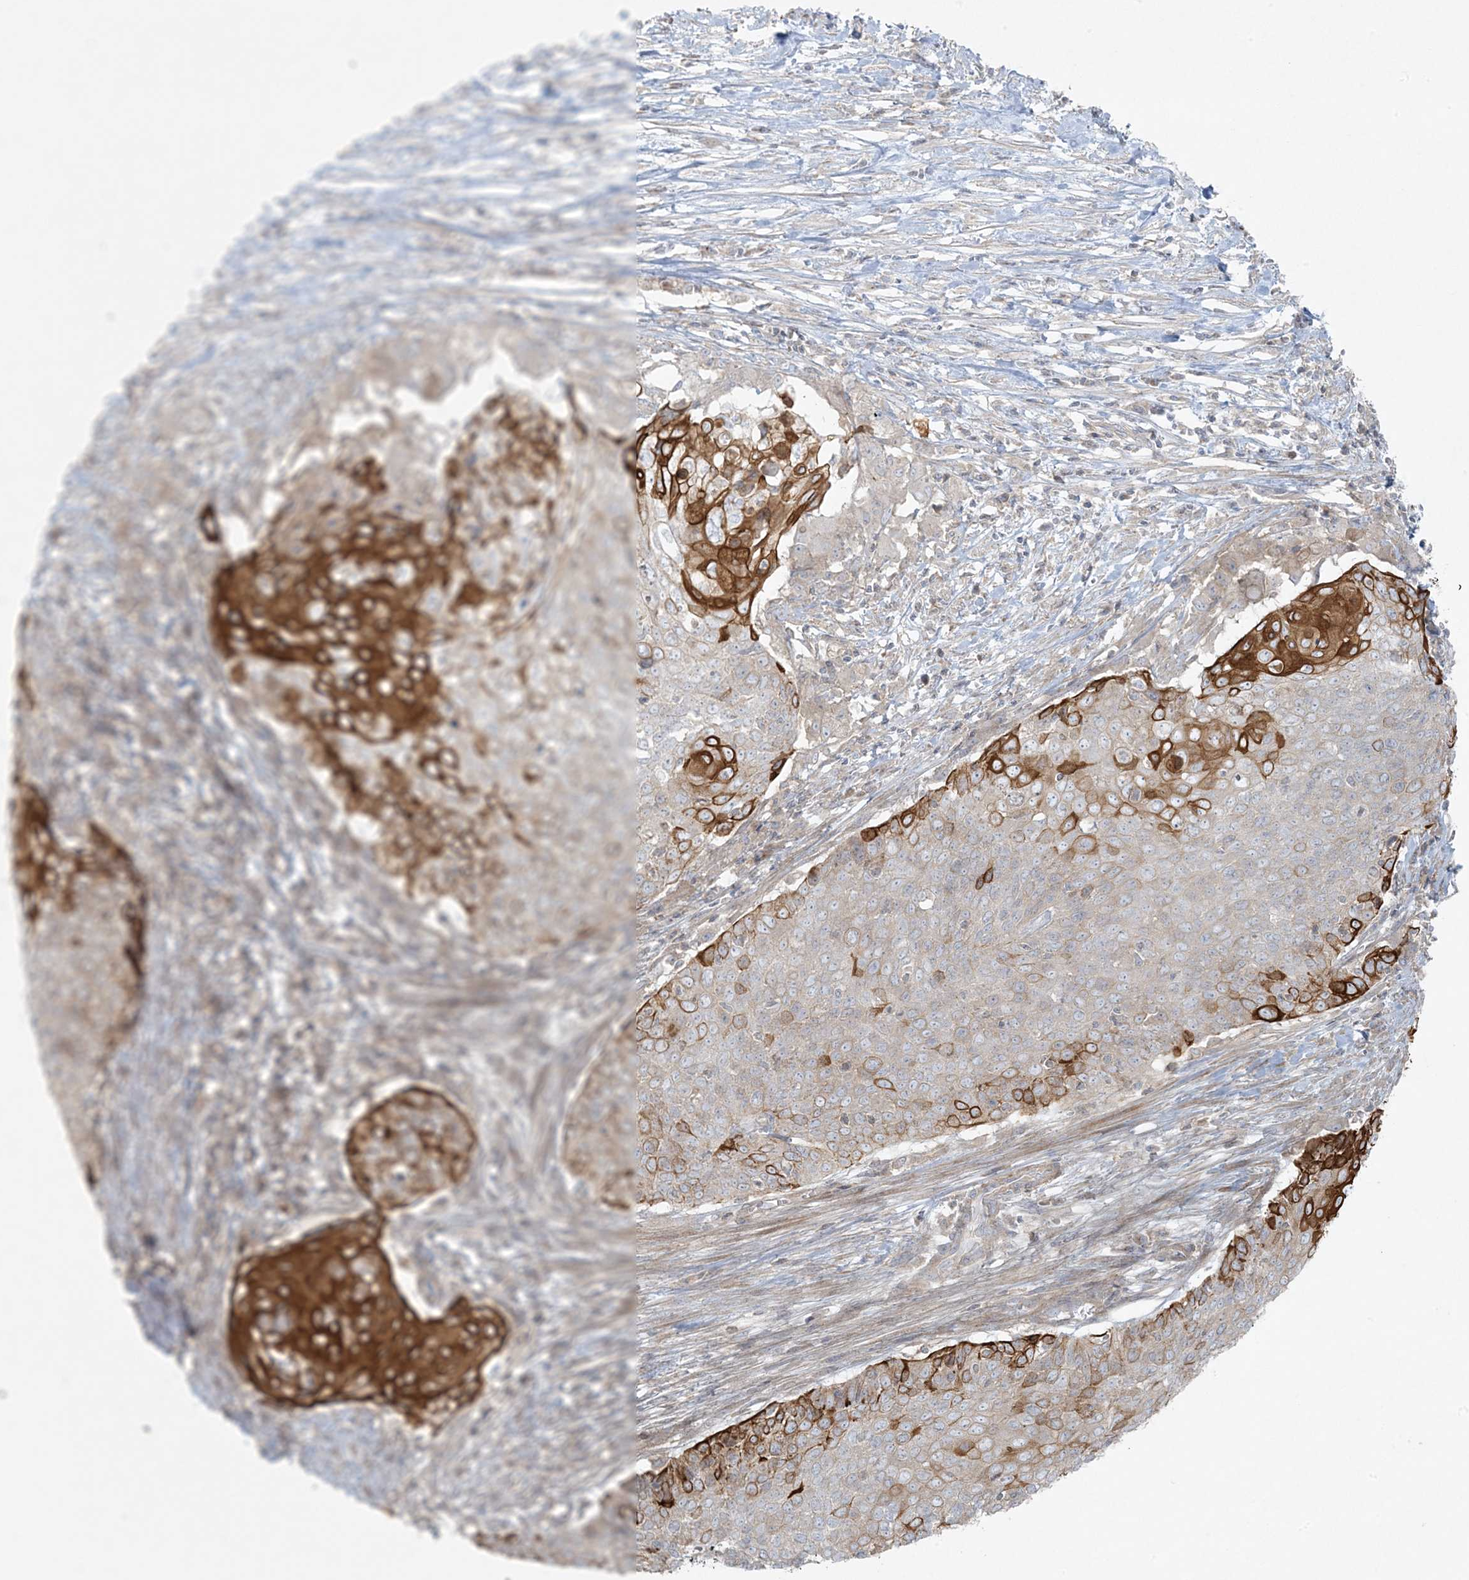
{"staining": {"intensity": "strong", "quantity": "25%-75%", "location": "cytoplasmic/membranous"}, "tissue": "cervical cancer", "cell_type": "Tumor cells", "image_type": "cancer", "snomed": [{"axis": "morphology", "description": "Squamous cell carcinoma, NOS"}, {"axis": "topography", "description": "Cervix"}], "caption": "Immunohistochemical staining of cervical cancer displays high levels of strong cytoplasmic/membranous positivity in approximately 25%-75% of tumor cells.", "gene": "PIK3R4", "patient": {"sex": "female", "age": 39}}